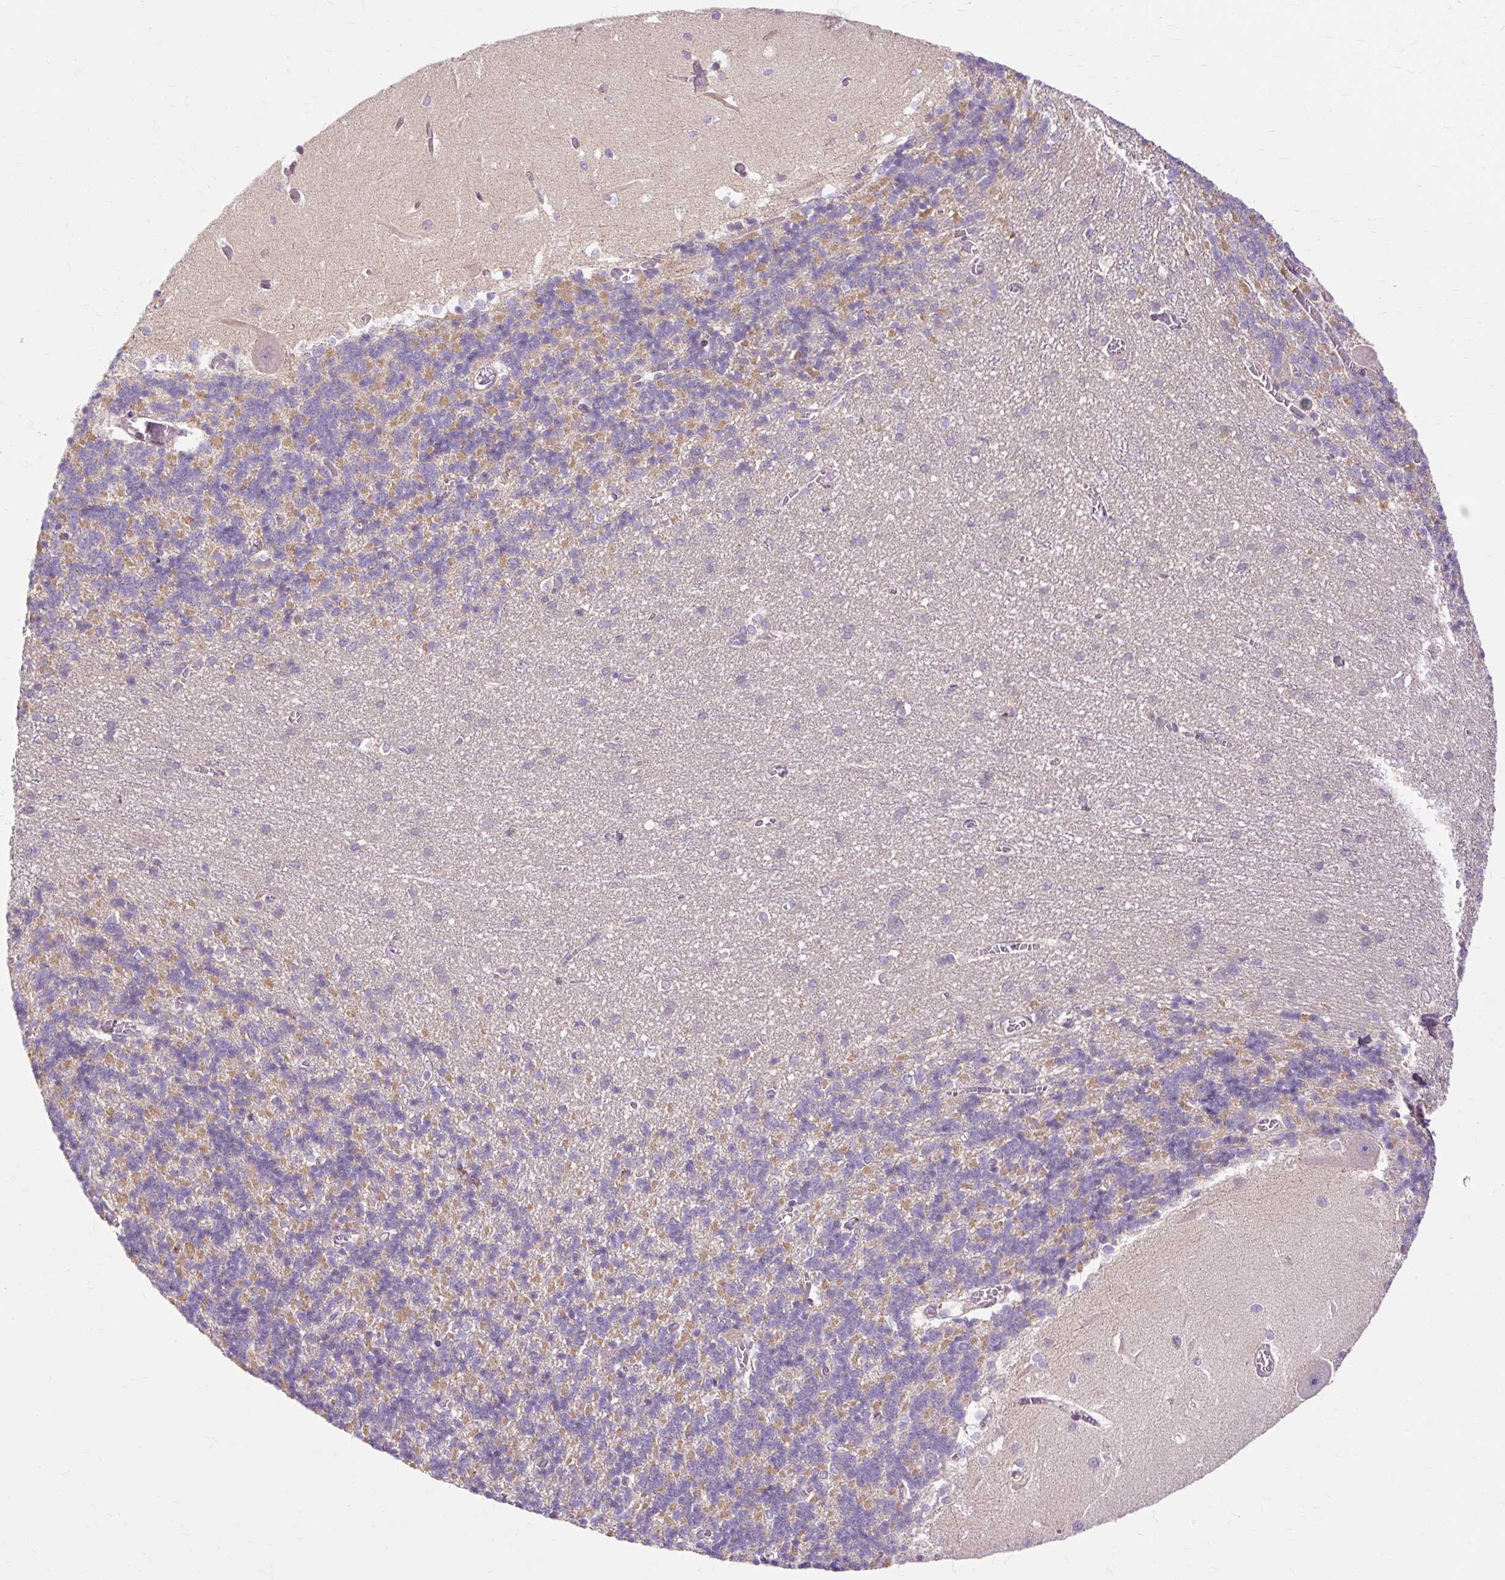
{"staining": {"intensity": "moderate", "quantity": "25%-75%", "location": "cytoplasmic/membranous"}, "tissue": "cerebellum", "cell_type": "Cells in granular layer", "image_type": "normal", "snomed": [{"axis": "morphology", "description": "Normal tissue, NOS"}, {"axis": "topography", "description": "Cerebellum"}], "caption": "This micrograph shows IHC staining of unremarkable cerebellum, with medium moderate cytoplasmic/membranous expression in about 25%-75% of cells in granular layer.", "gene": "PDZD2", "patient": {"sex": "male", "age": 37}}